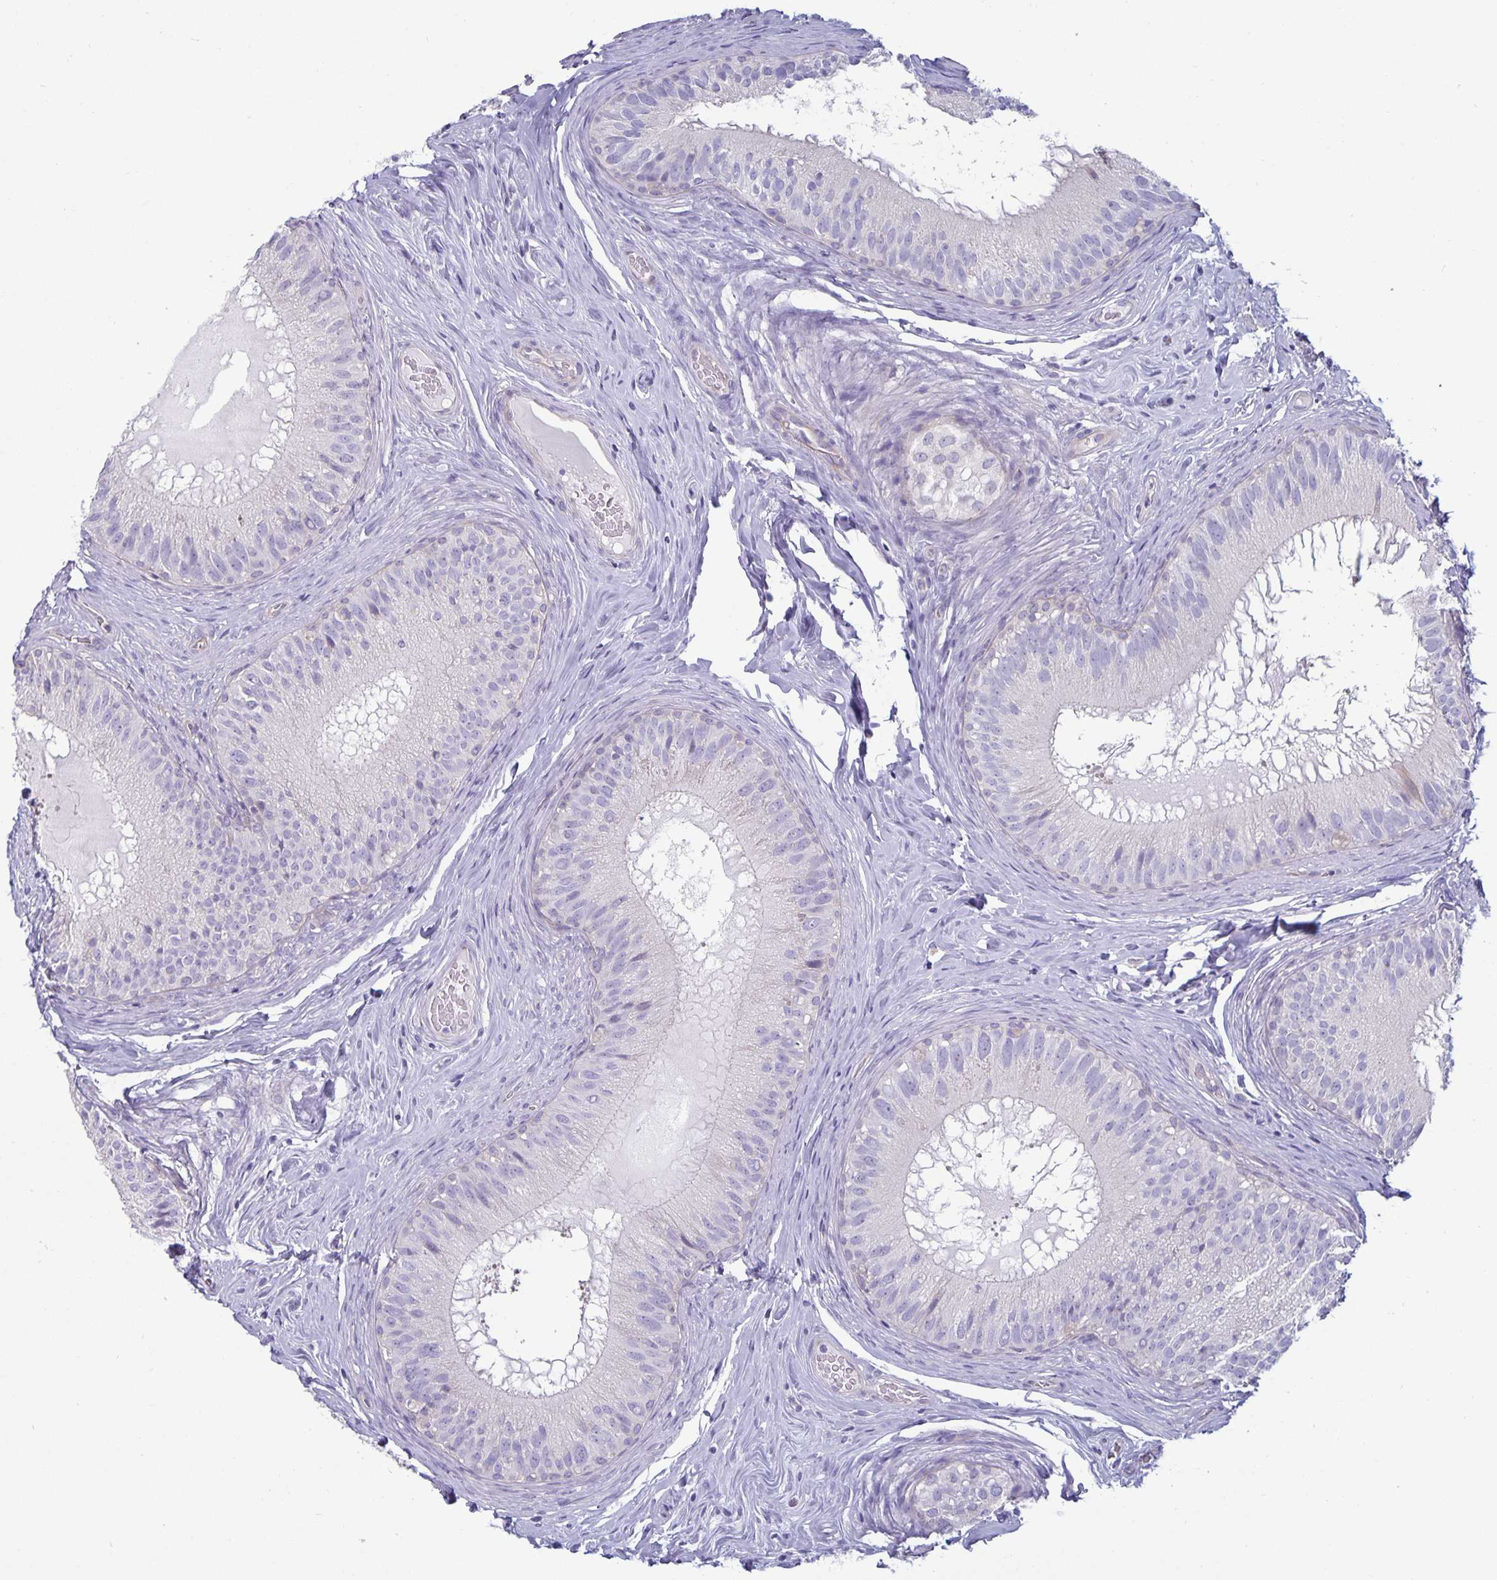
{"staining": {"intensity": "negative", "quantity": "none", "location": "none"}, "tissue": "epididymis", "cell_type": "Glandular cells", "image_type": "normal", "snomed": [{"axis": "morphology", "description": "Normal tissue, NOS"}, {"axis": "topography", "description": "Epididymis"}], "caption": "Epididymis was stained to show a protein in brown. There is no significant staining in glandular cells. The staining is performed using DAB brown chromogen with nuclei counter-stained in using hematoxylin.", "gene": "PLCB3", "patient": {"sex": "male", "age": 34}}